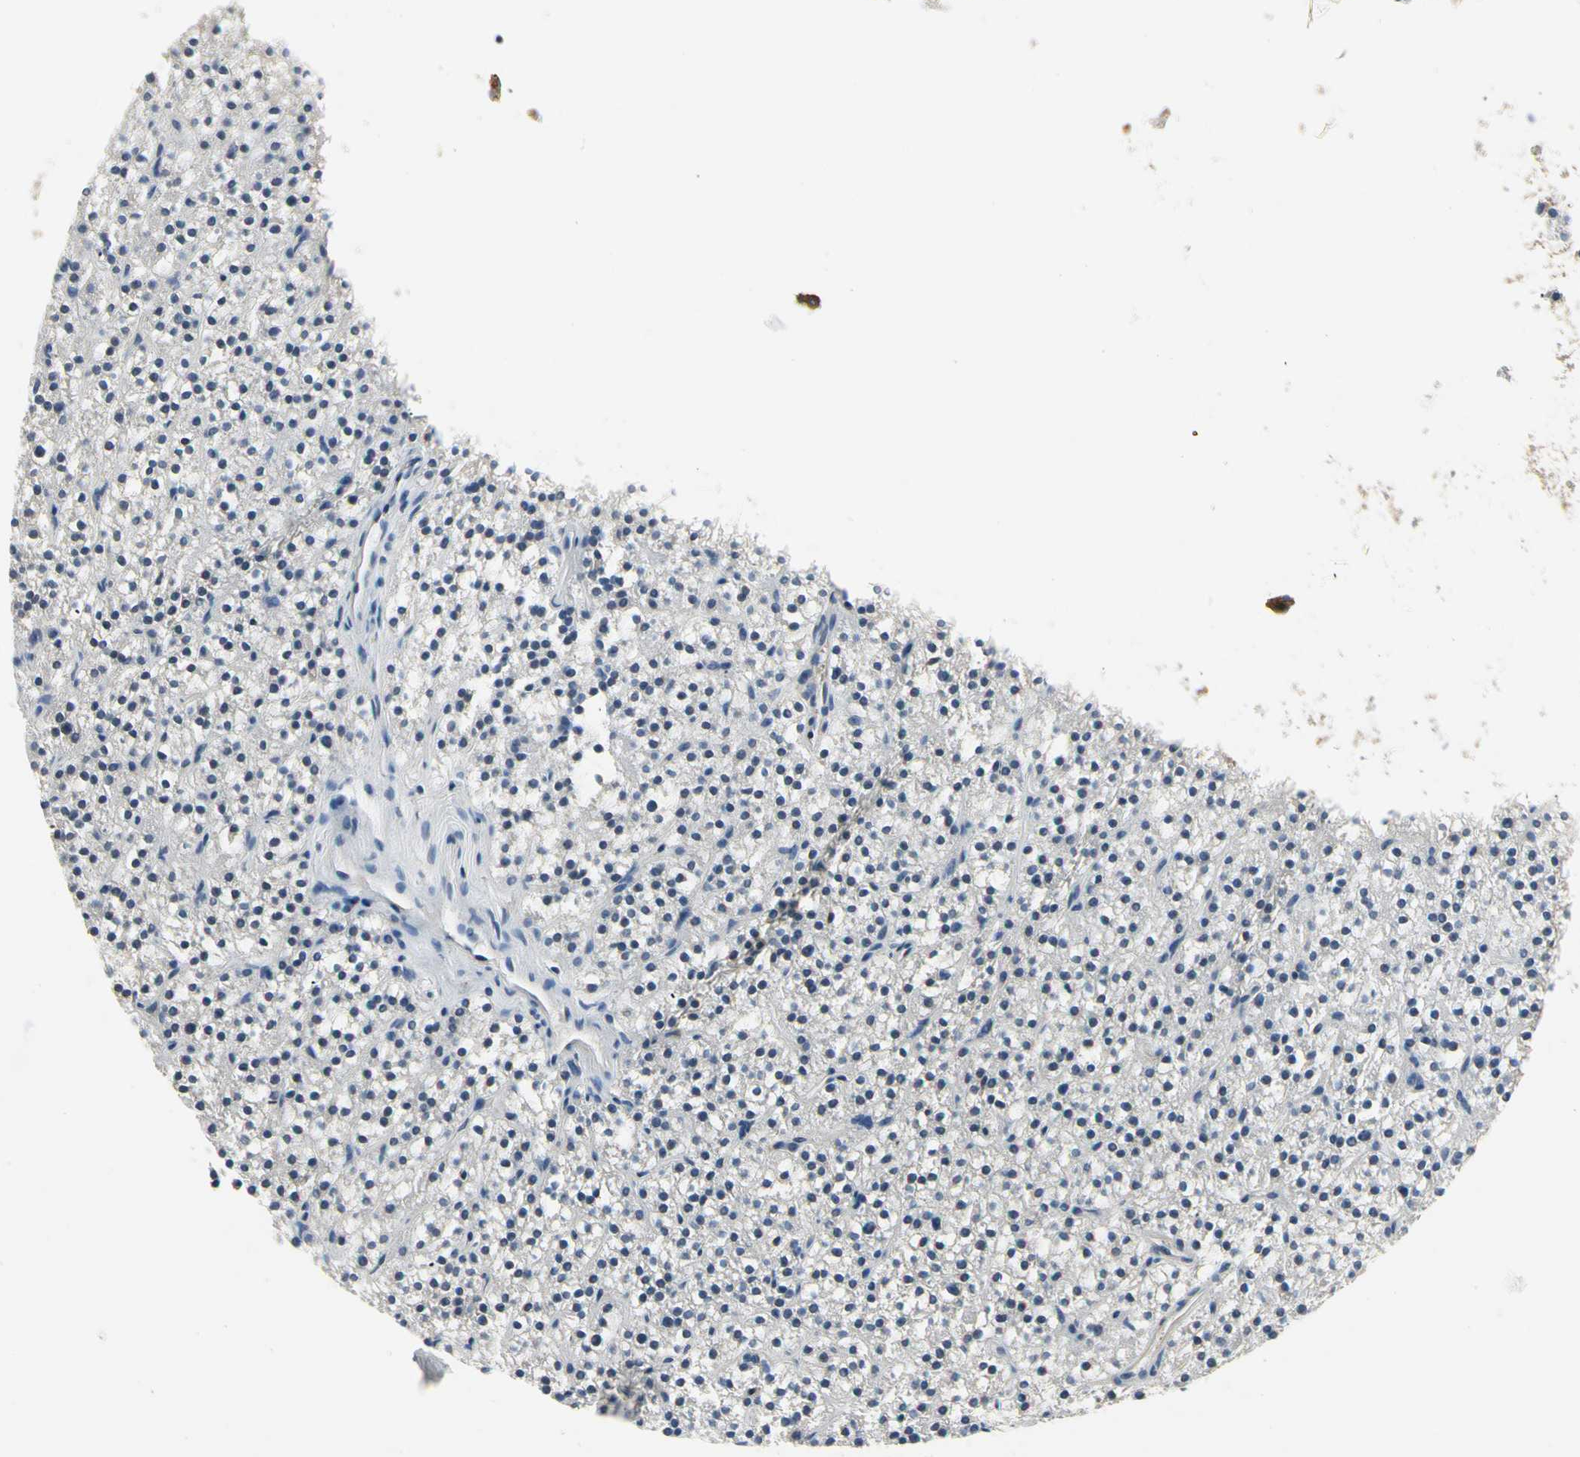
{"staining": {"intensity": "negative", "quantity": "none", "location": "none"}, "tissue": "parathyroid gland", "cell_type": "Glandular cells", "image_type": "normal", "snomed": [{"axis": "morphology", "description": "Normal tissue, NOS"}, {"axis": "topography", "description": "Parathyroid gland"}], "caption": "The IHC photomicrograph has no significant positivity in glandular cells of parathyroid gland. (DAB (3,3'-diaminobenzidine) IHC, high magnification).", "gene": "CAPZA2", "patient": {"sex": "female", "age": 74}}